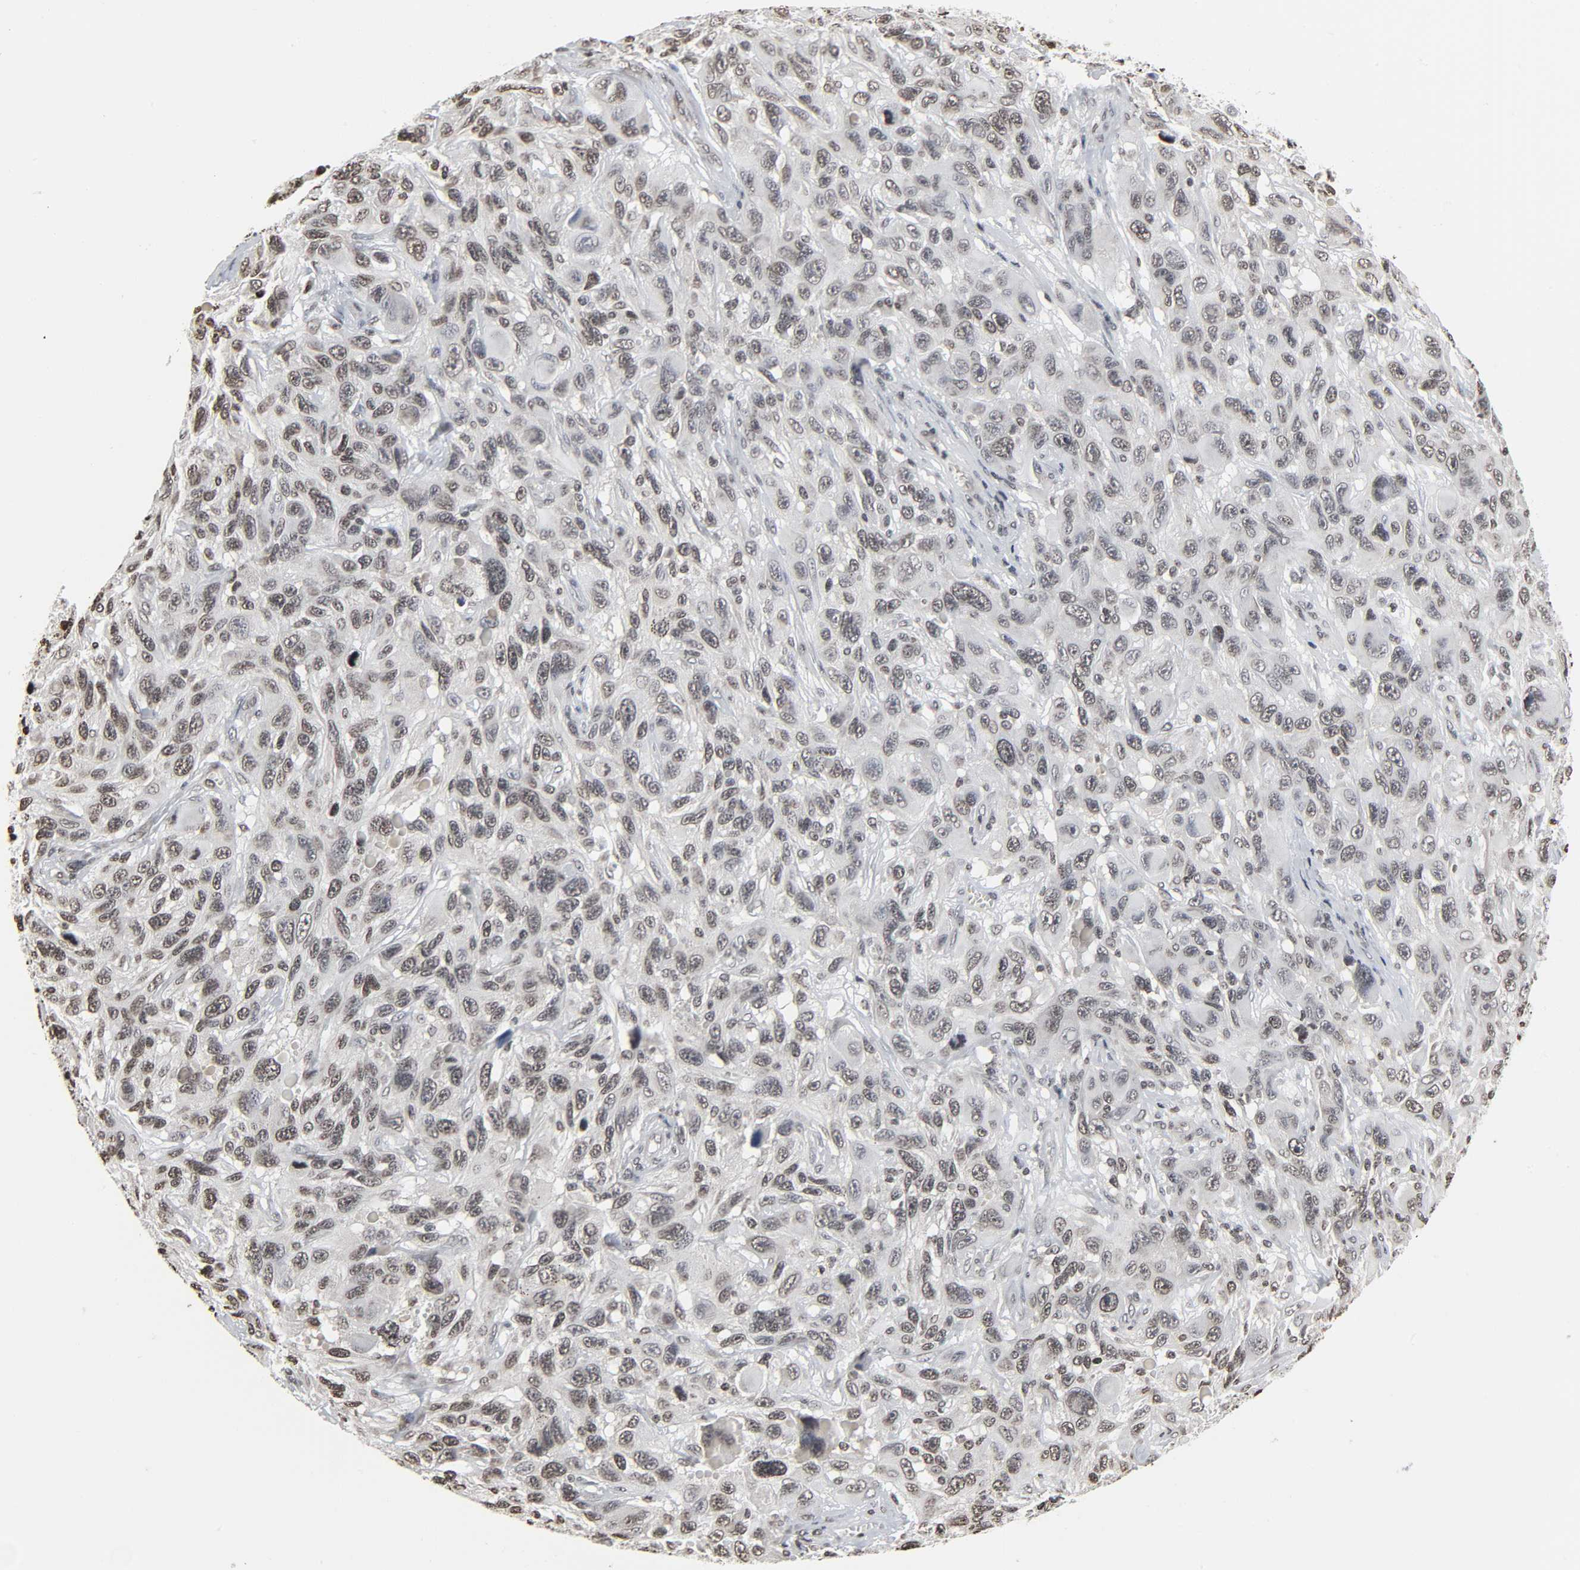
{"staining": {"intensity": "weak", "quantity": ">75%", "location": "nuclear"}, "tissue": "melanoma", "cell_type": "Tumor cells", "image_type": "cancer", "snomed": [{"axis": "morphology", "description": "Malignant melanoma, NOS"}, {"axis": "topography", "description": "Skin"}], "caption": "Immunohistochemistry photomicrograph of neoplastic tissue: melanoma stained using immunohistochemistry exhibits low levels of weak protein expression localized specifically in the nuclear of tumor cells, appearing as a nuclear brown color.", "gene": "ELAVL1", "patient": {"sex": "male", "age": 53}}